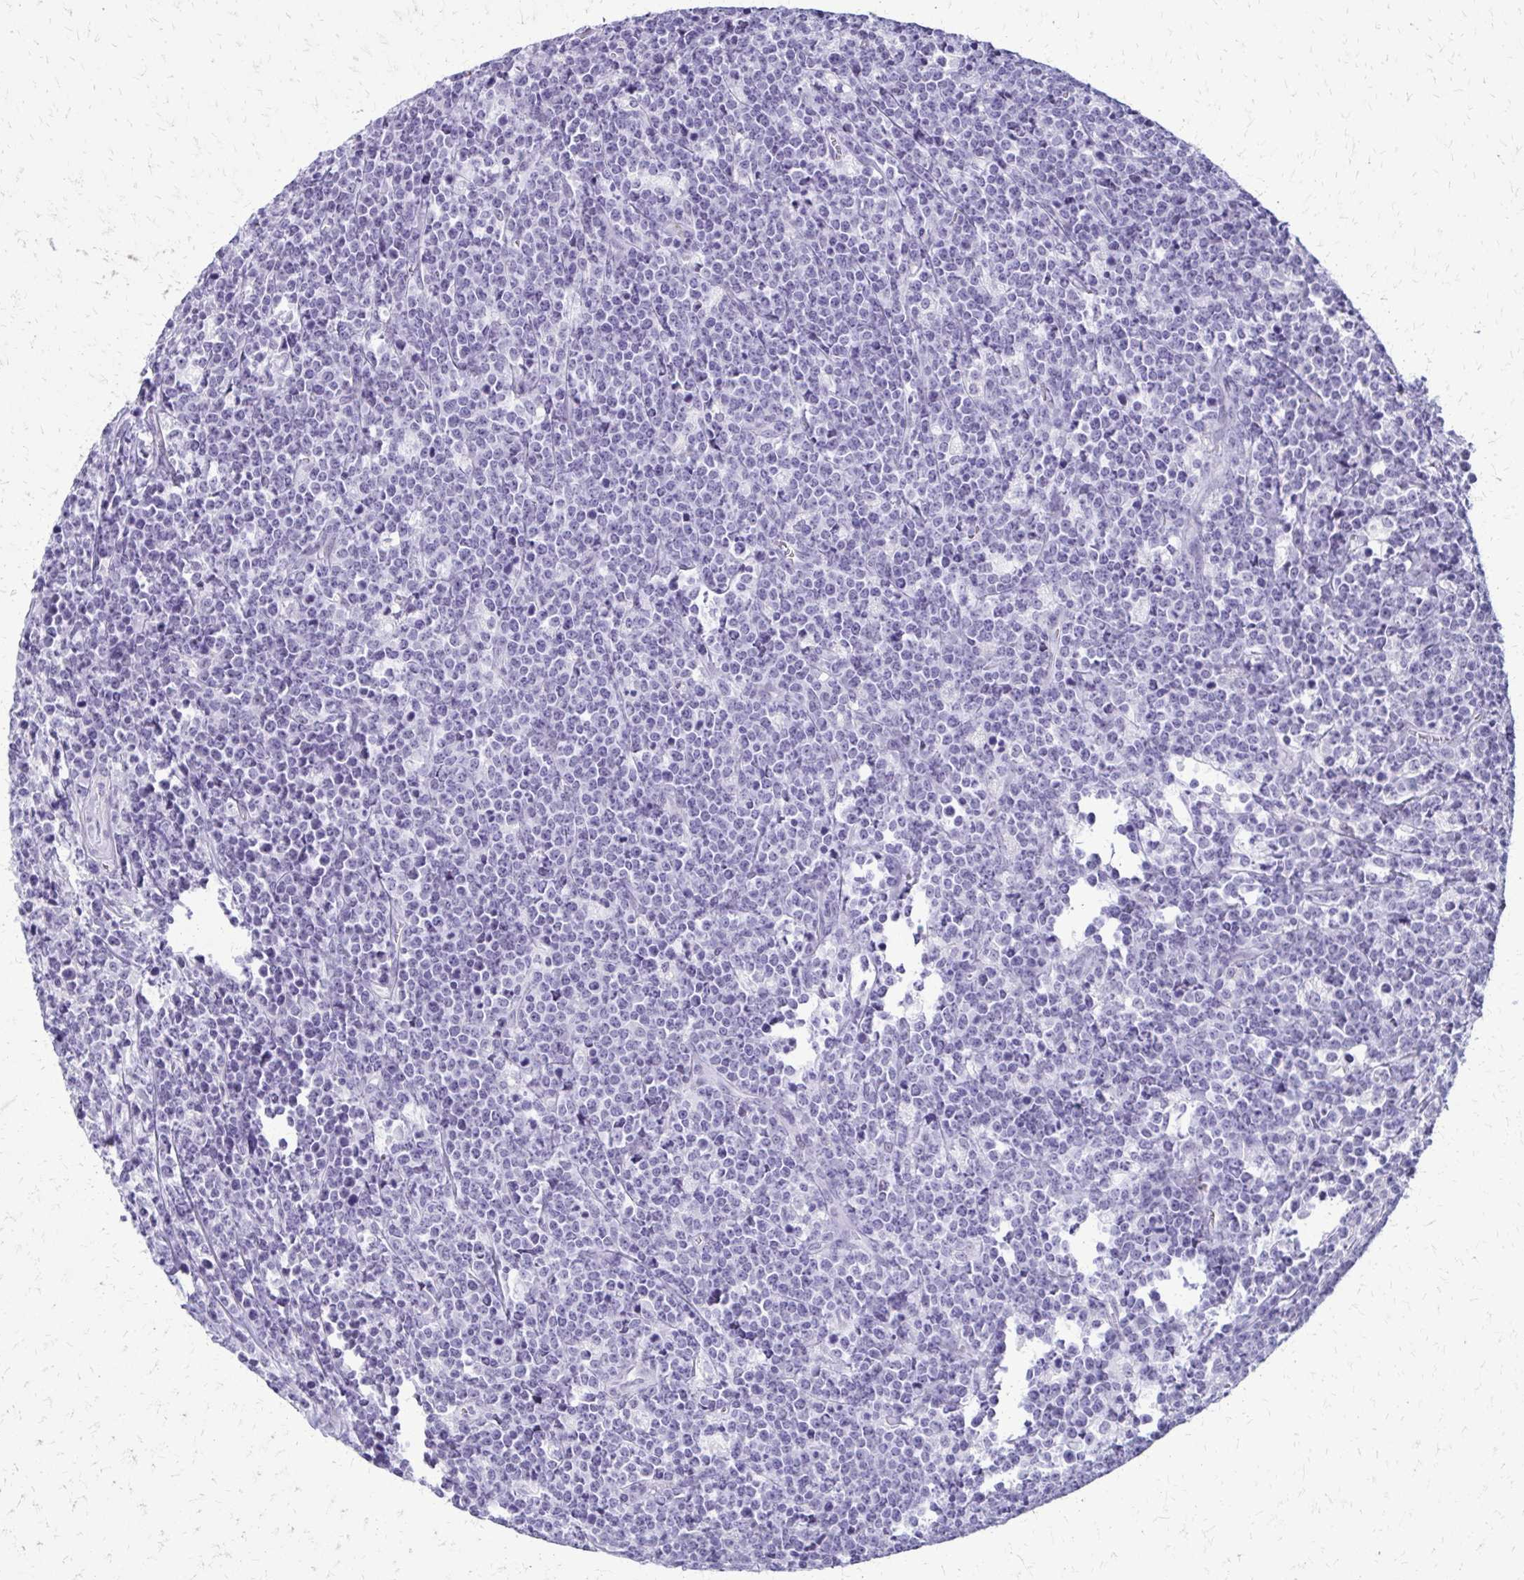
{"staining": {"intensity": "negative", "quantity": "none", "location": "none"}, "tissue": "lymphoma", "cell_type": "Tumor cells", "image_type": "cancer", "snomed": [{"axis": "morphology", "description": "Malignant lymphoma, non-Hodgkin's type, High grade"}, {"axis": "topography", "description": "Small intestine"}], "caption": "DAB immunohistochemical staining of lymphoma shows no significant expression in tumor cells.", "gene": "FAM162B", "patient": {"sex": "female", "age": 56}}